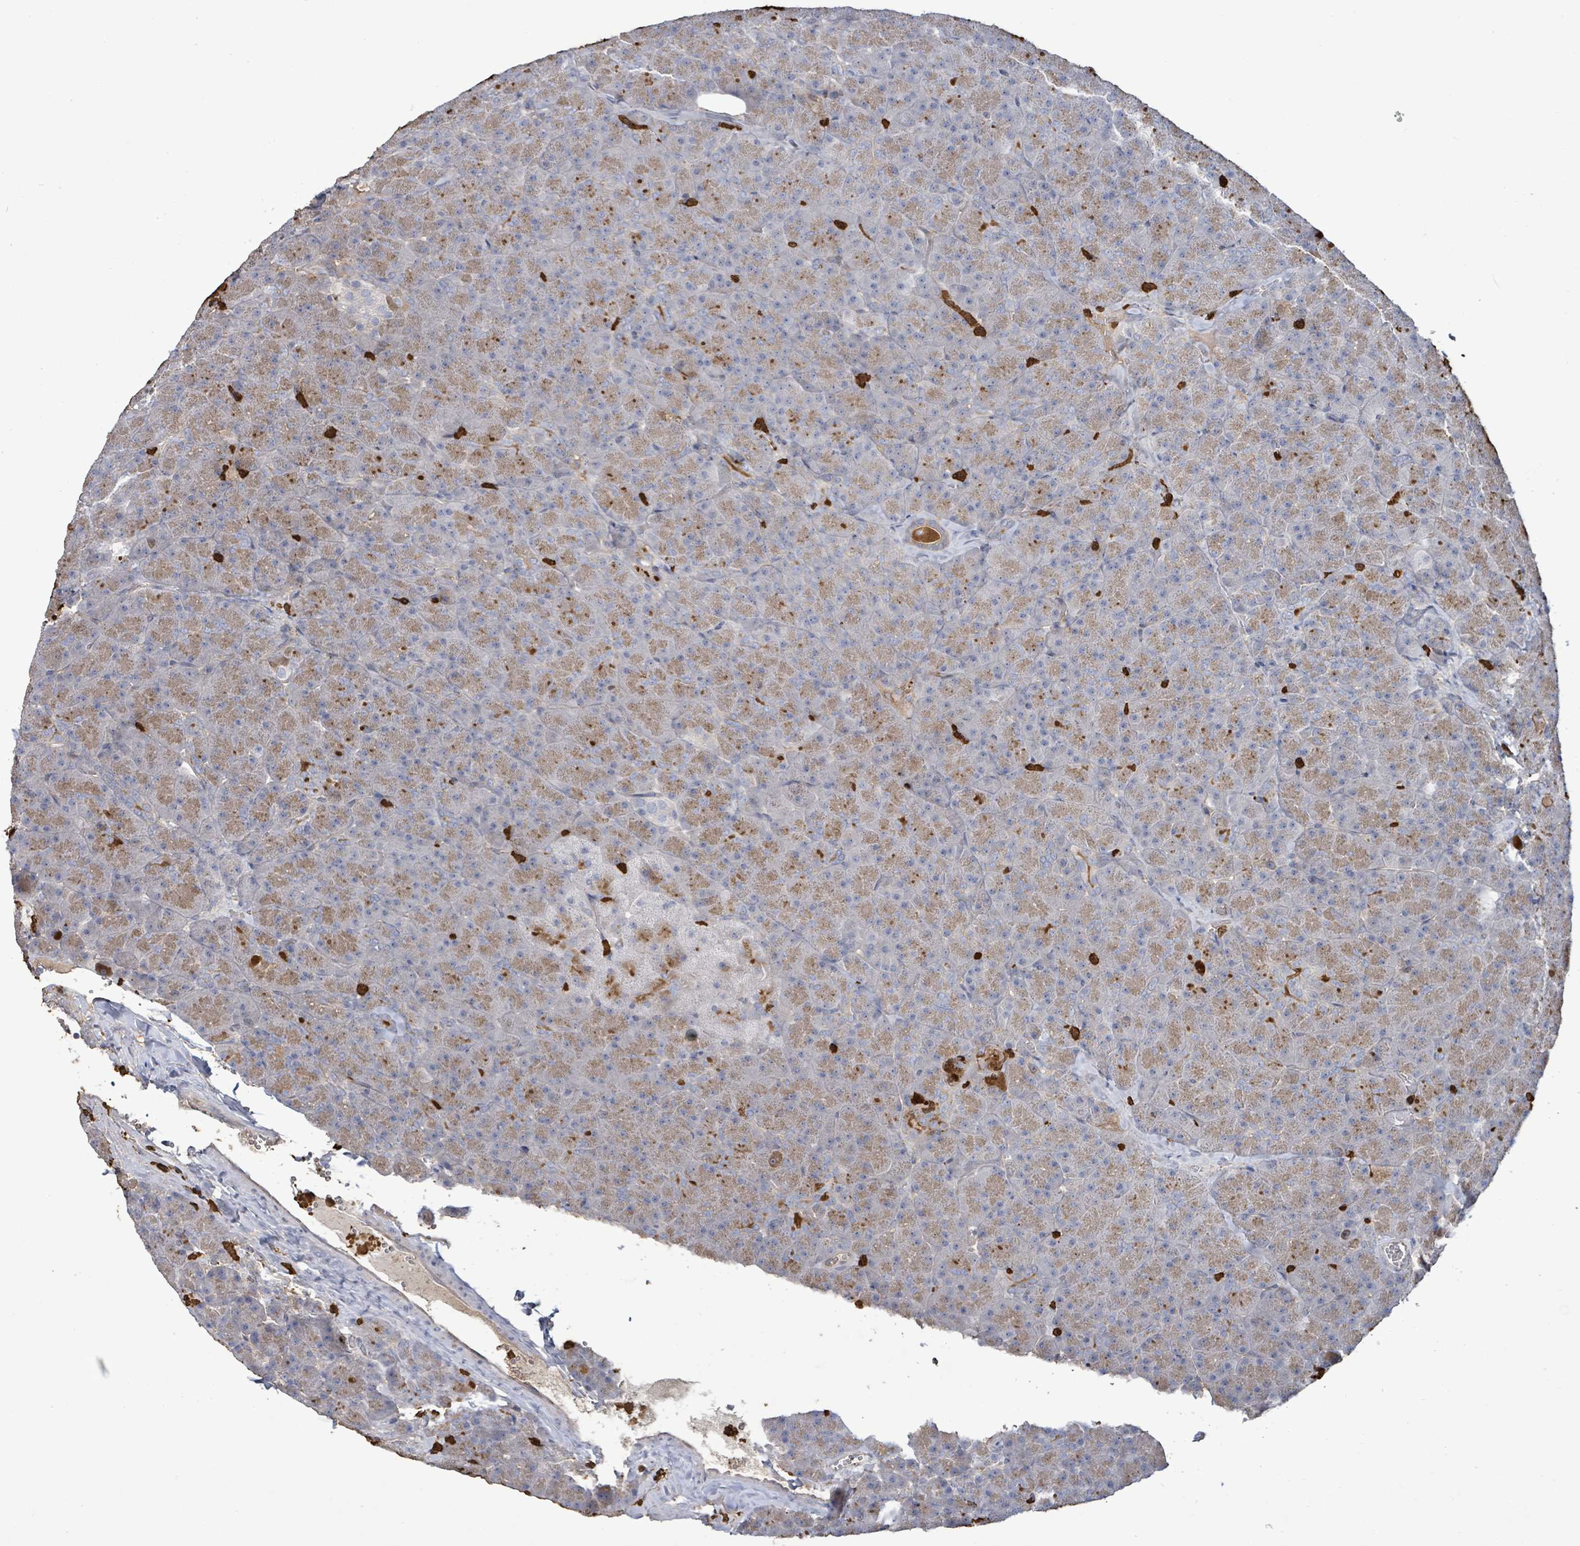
{"staining": {"intensity": "moderate", "quantity": ">75%", "location": "cytoplasmic/membranous"}, "tissue": "pancreas", "cell_type": "Exocrine glandular cells", "image_type": "normal", "snomed": [{"axis": "morphology", "description": "Normal tissue, NOS"}, {"axis": "topography", "description": "Pancreas"}], "caption": "Moderate cytoplasmic/membranous protein positivity is present in about >75% of exocrine glandular cells in pancreas. (Brightfield microscopy of DAB IHC at high magnification).", "gene": "FAM210A", "patient": {"sex": "male", "age": 36}}